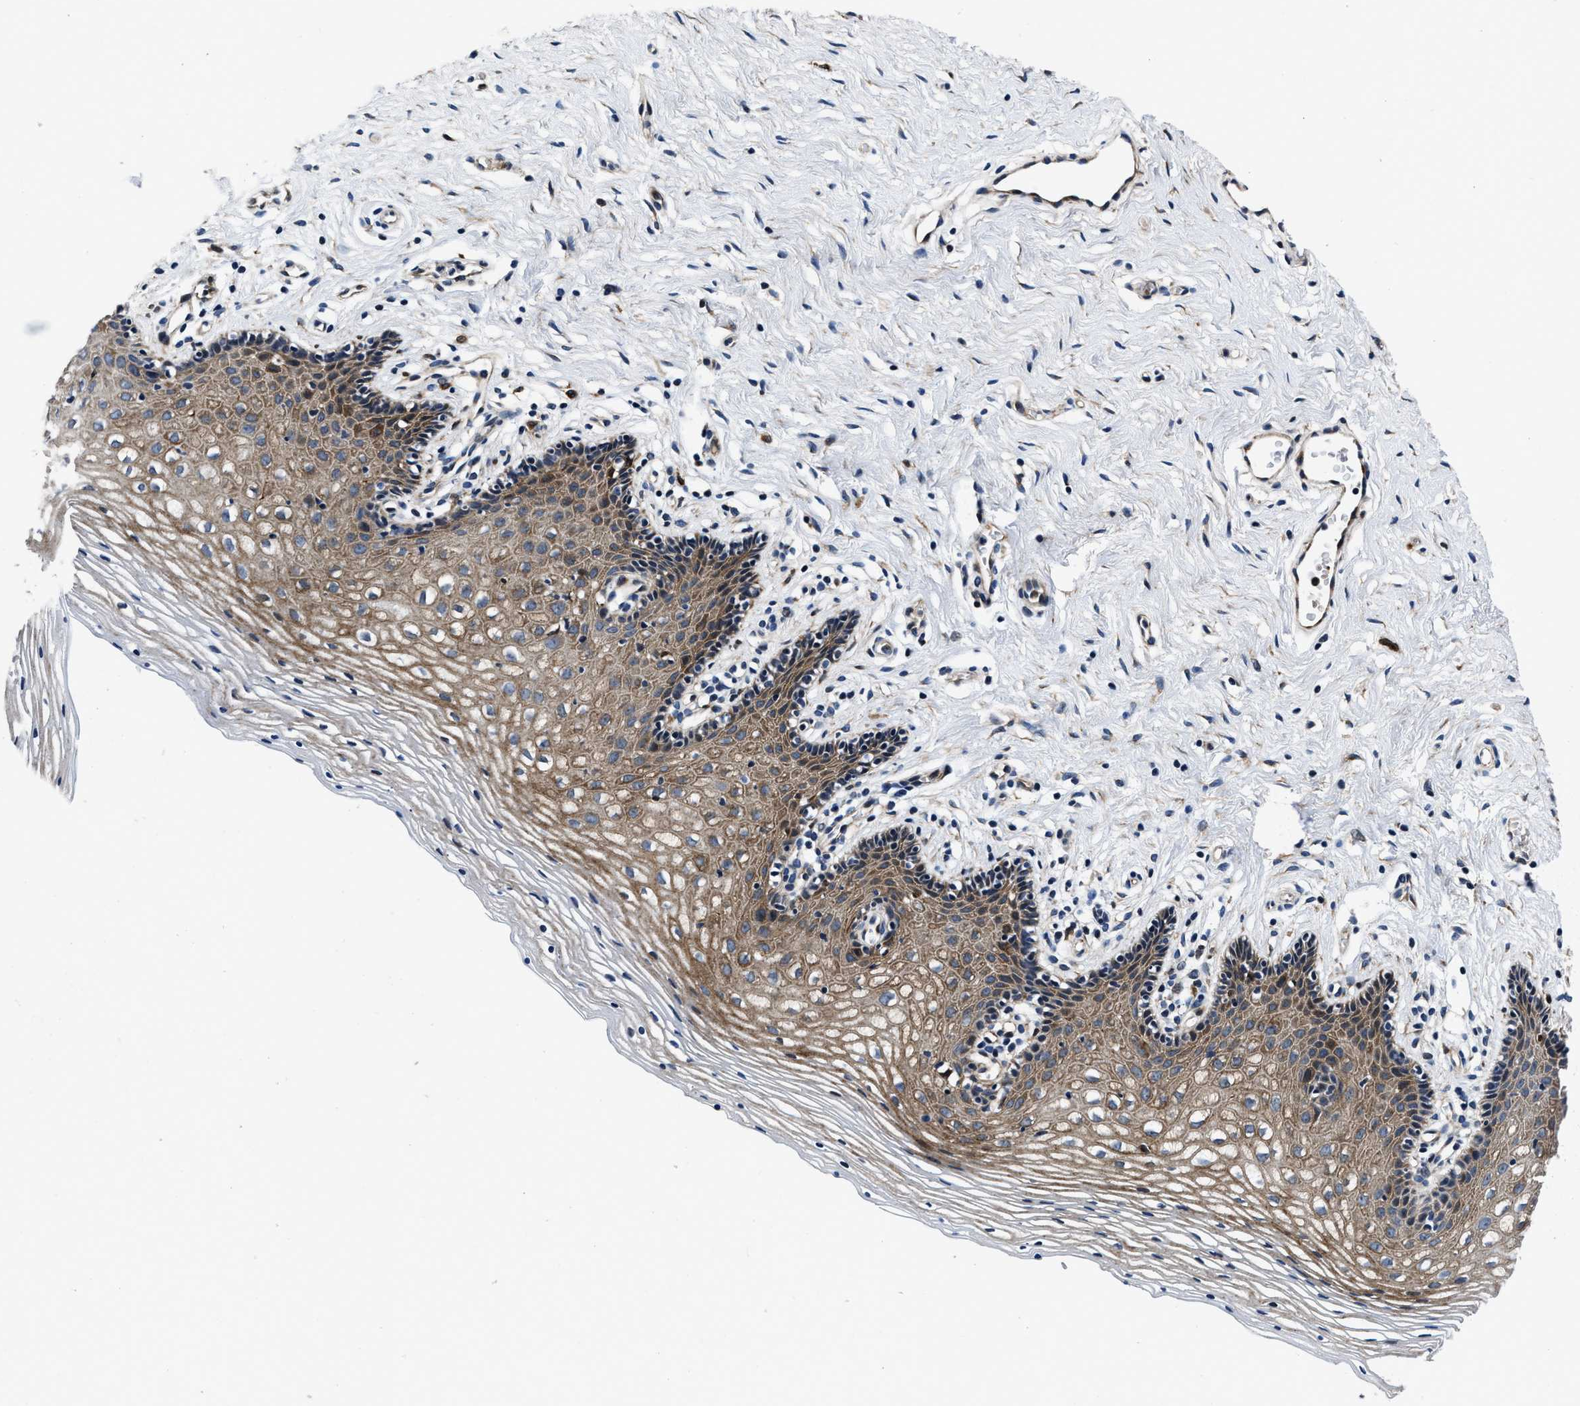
{"staining": {"intensity": "moderate", "quantity": "25%-75%", "location": "cytoplasmic/membranous"}, "tissue": "vagina", "cell_type": "Squamous epithelial cells", "image_type": "normal", "snomed": [{"axis": "morphology", "description": "Normal tissue, NOS"}, {"axis": "topography", "description": "Vagina"}], "caption": "IHC image of benign vagina stained for a protein (brown), which reveals medium levels of moderate cytoplasmic/membranous staining in about 25%-75% of squamous epithelial cells.", "gene": "C2orf66", "patient": {"sex": "female", "age": 32}}